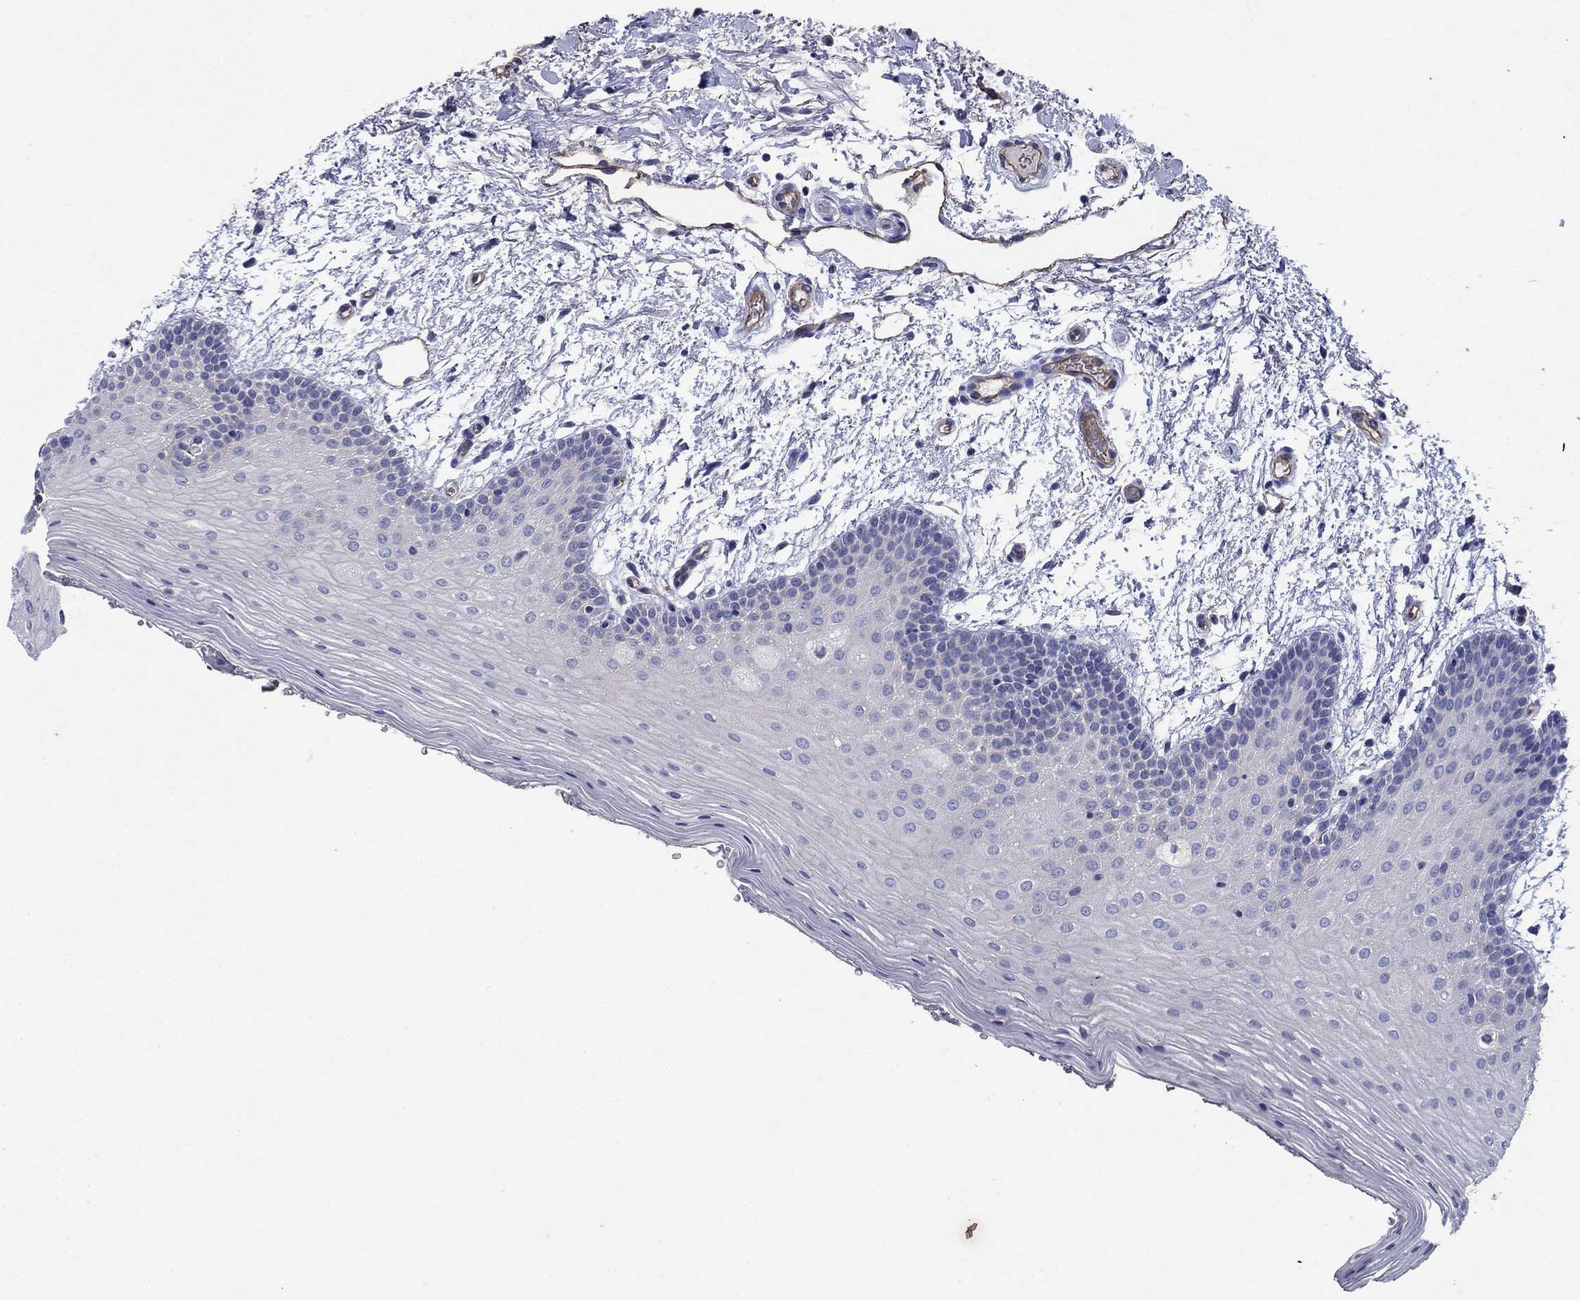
{"staining": {"intensity": "negative", "quantity": "none", "location": "none"}, "tissue": "oral mucosa", "cell_type": "Squamous epithelial cells", "image_type": "normal", "snomed": [{"axis": "morphology", "description": "Normal tissue, NOS"}, {"axis": "topography", "description": "Oral tissue"}, {"axis": "topography", "description": "Tounge, NOS"}], "caption": "Human oral mucosa stained for a protein using immunohistochemistry demonstrates no staining in squamous epithelial cells.", "gene": "FLNC", "patient": {"sex": "female", "age": 86}}